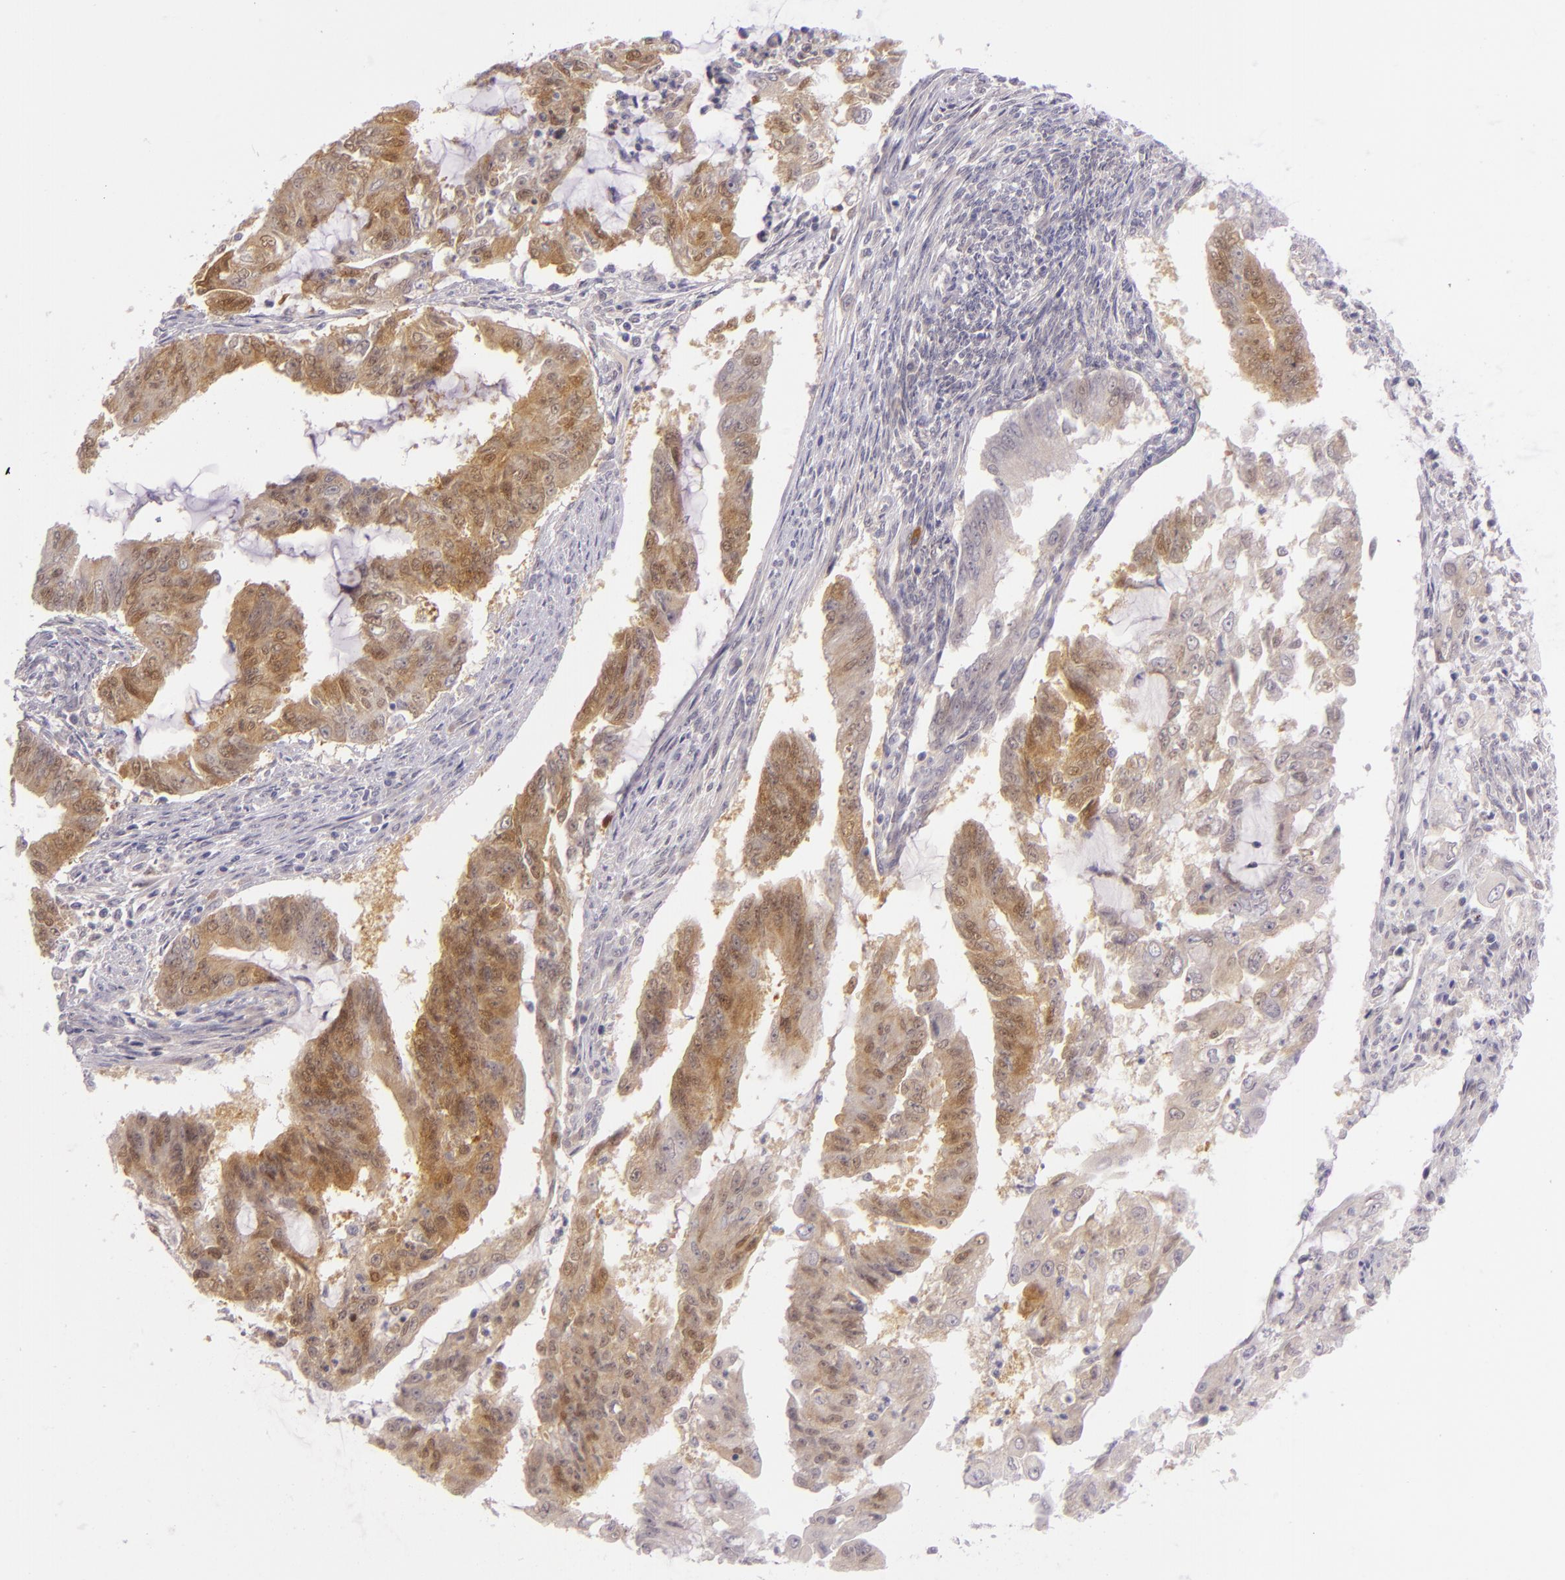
{"staining": {"intensity": "moderate", "quantity": "25%-75%", "location": "cytoplasmic/membranous,nuclear"}, "tissue": "endometrial cancer", "cell_type": "Tumor cells", "image_type": "cancer", "snomed": [{"axis": "morphology", "description": "Adenocarcinoma, NOS"}, {"axis": "topography", "description": "Endometrium"}], "caption": "Protein staining of endometrial cancer tissue shows moderate cytoplasmic/membranous and nuclear expression in approximately 25%-75% of tumor cells.", "gene": "CSE1L", "patient": {"sex": "female", "age": 75}}